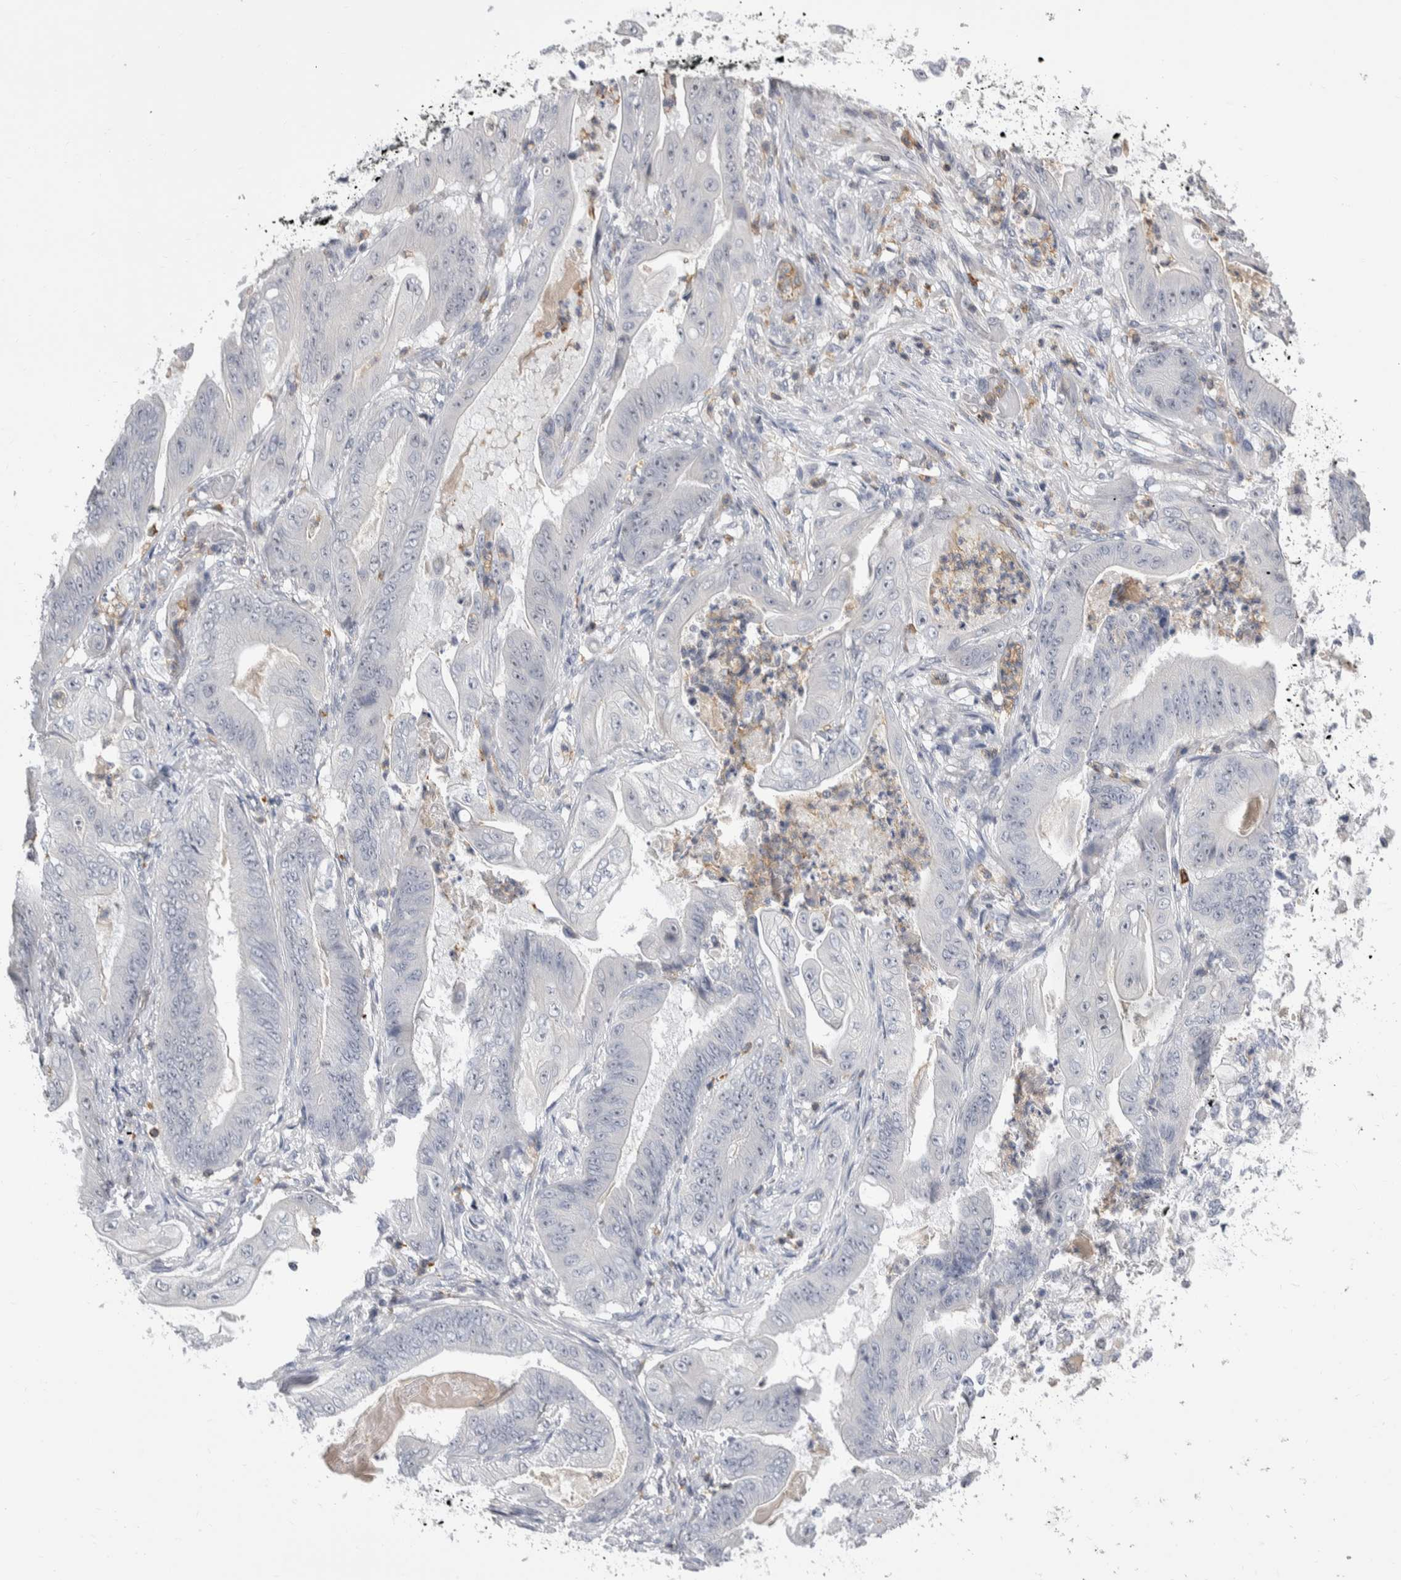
{"staining": {"intensity": "negative", "quantity": "none", "location": "none"}, "tissue": "stomach cancer", "cell_type": "Tumor cells", "image_type": "cancer", "snomed": [{"axis": "morphology", "description": "Normal tissue, NOS"}, {"axis": "morphology", "description": "Adenocarcinoma, NOS"}, {"axis": "topography", "description": "Stomach"}], "caption": "There is no significant staining in tumor cells of adenocarcinoma (stomach).", "gene": "CEP295NL", "patient": {"sex": "male", "age": 62}}